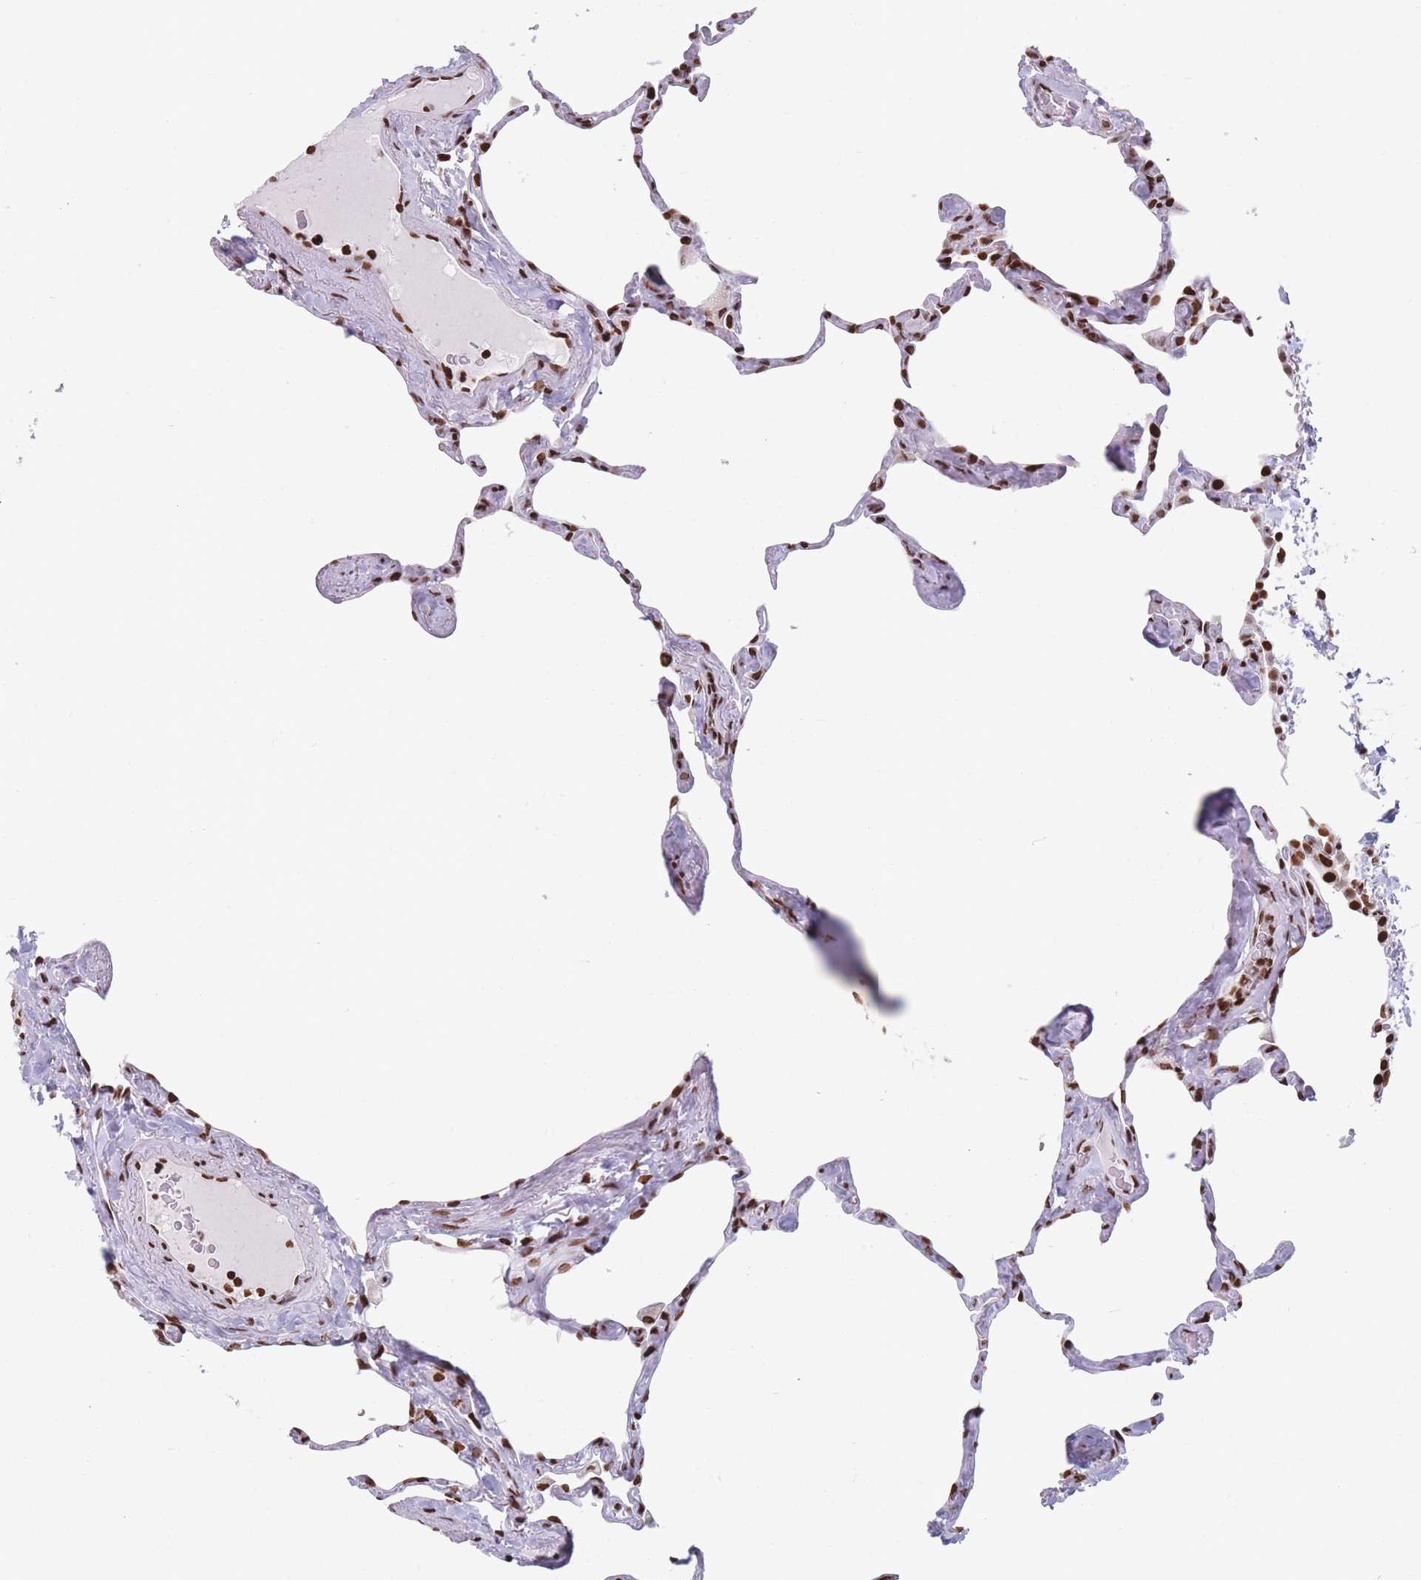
{"staining": {"intensity": "strong", "quantity": ">75%", "location": "nuclear"}, "tissue": "lung", "cell_type": "Alveolar cells", "image_type": "normal", "snomed": [{"axis": "morphology", "description": "Normal tissue, NOS"}, {"axis": "topography", "description": "Lung"}], "caption": "Protein staining of normal lung shows strong nuclear expression in about >75% of alveolar cells.", "gene": "AK9", "patient": {"sex": "male", "age": 65}}